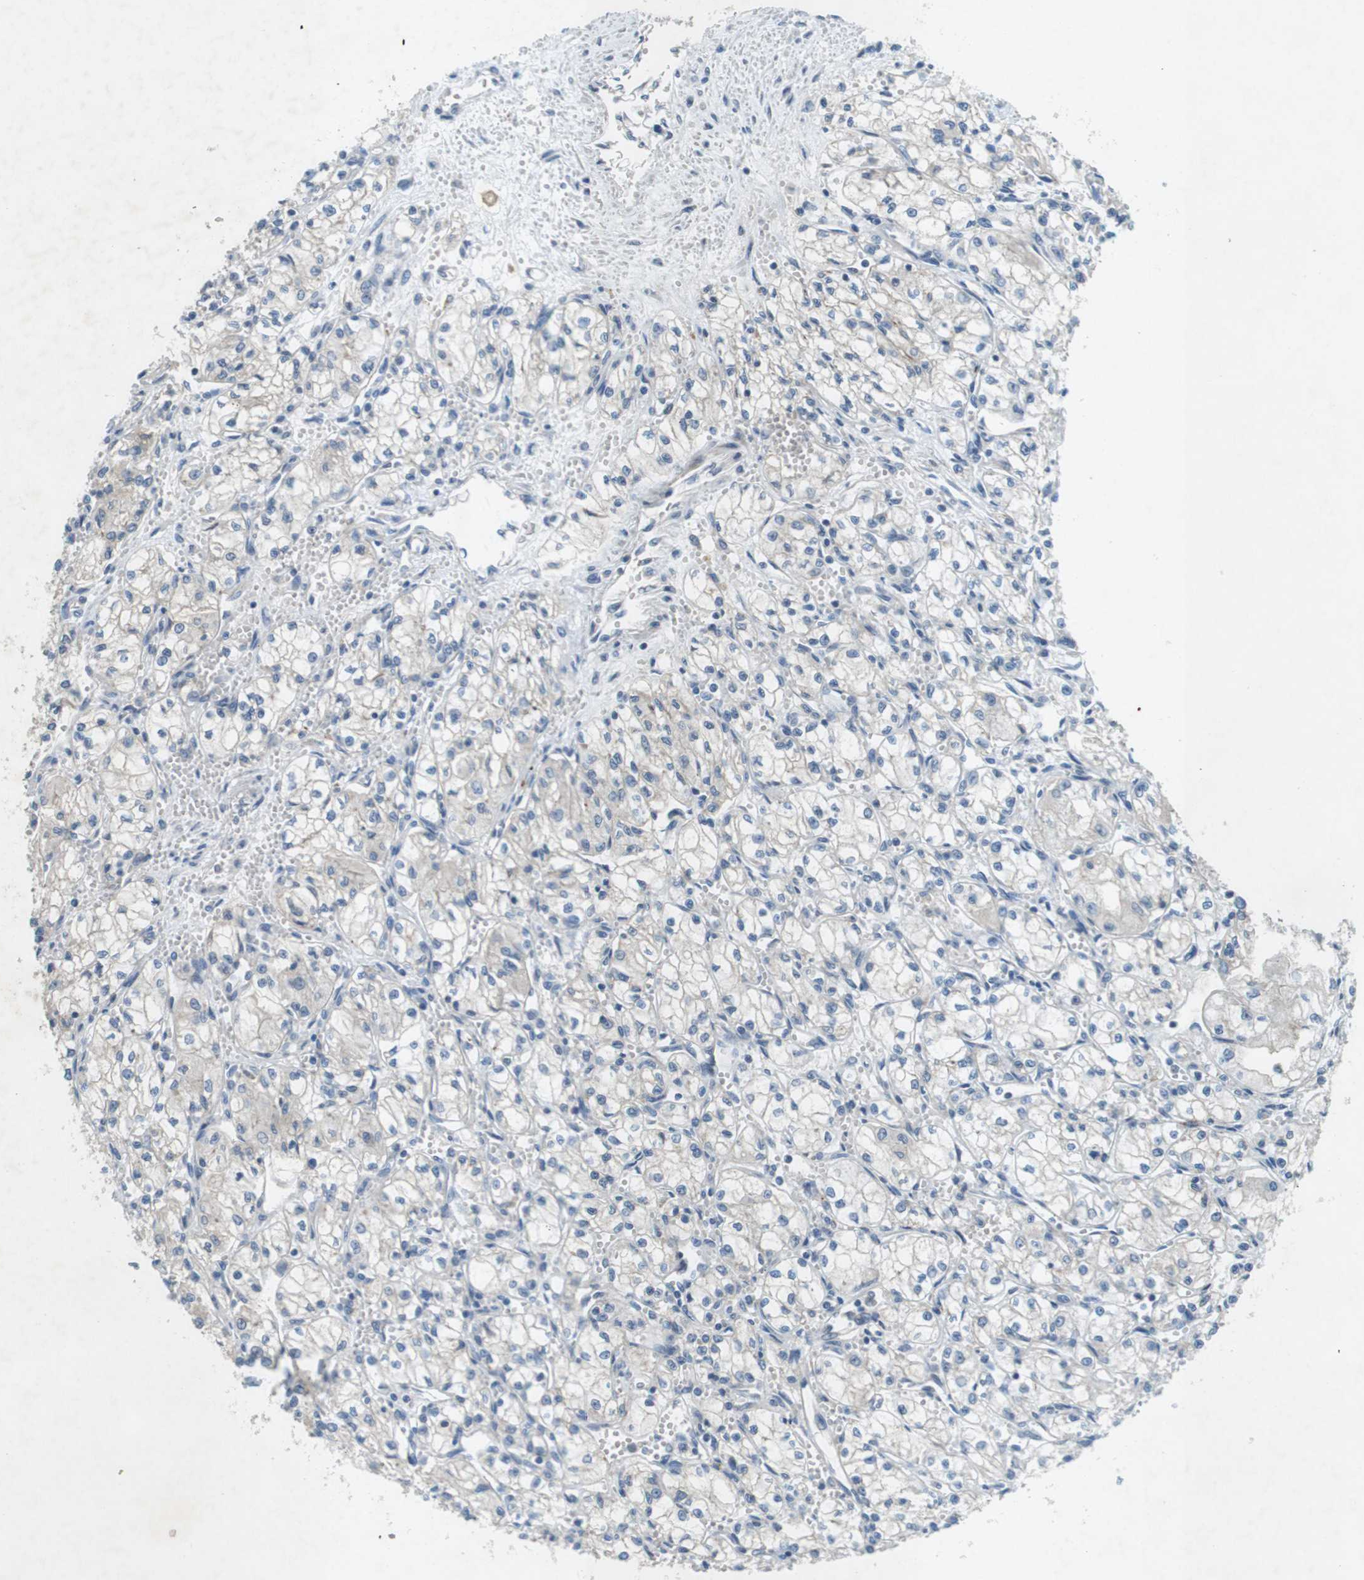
{"staining": {"intensity": "negative", "quantity": "none", "location": "none"}, "tissue": "renal cancer", "cell_type": "Tumor cells", "image_type": "cancer", "snomed": [{"axis": "morphology", "description": "Normal tissue, NOS"}, {"axis": "morphology", "description": "Adenocarcinoma, NOS"}, {"axis": "topography", "description": "Kidney"}], "caption": "IHC image of renal cancer (adenocarcinoma) stained for a protein (brown), which displays no positivity in tumor cells.", "gene": "TYW1", "patient": {"sex": "male", "age": 59}}